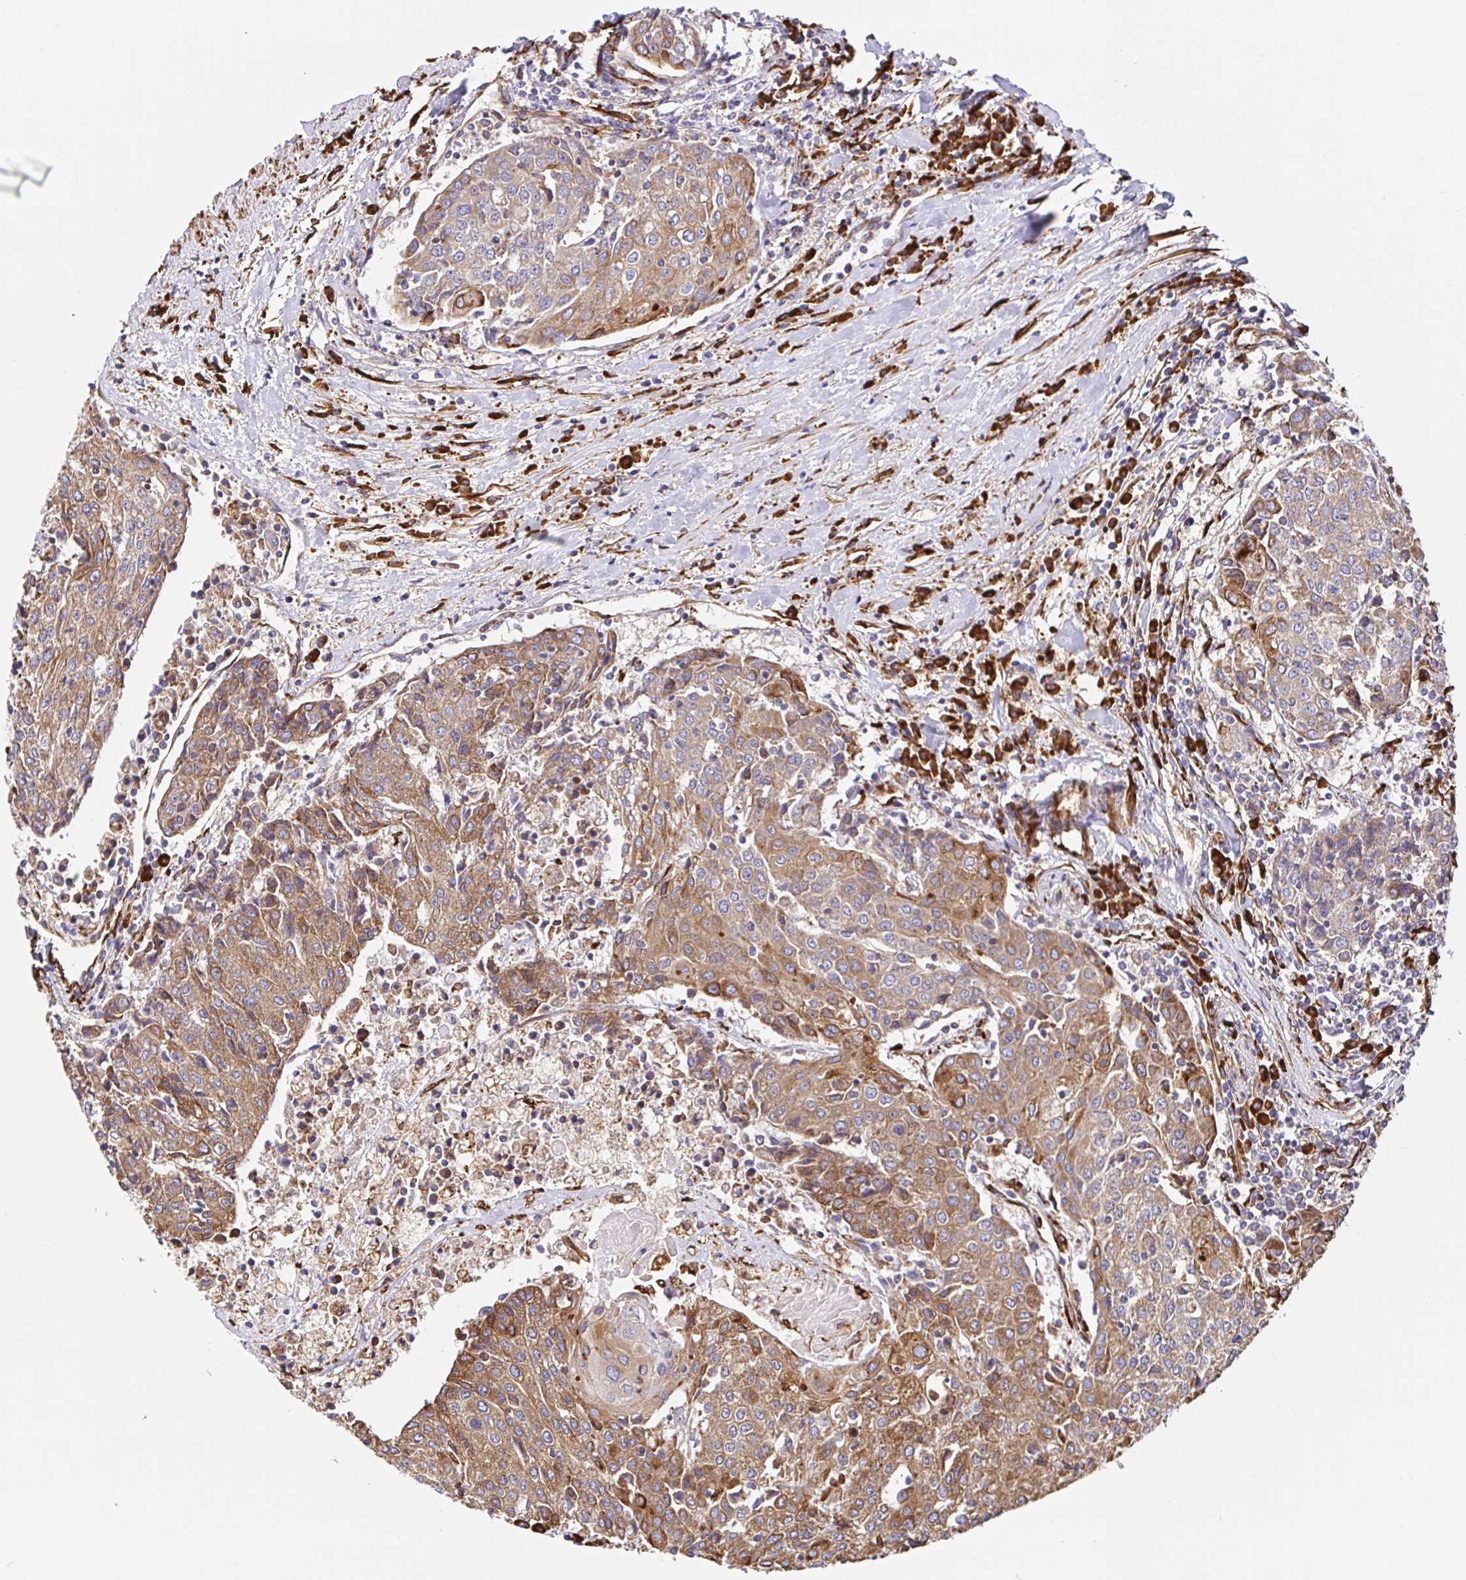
{"staining": {"intensity": "moderate", "quantity": ">75%", "location": "cytoplasmic/membranous"}, "tissue": "urothelial cancer", "cell_type": "Tumor cells", "image_type": "cancer", "snomed": [{"axis": "morphology", "description": "Urothelial carcinoma, High grade"}, {"axis": "topography", "description": "Urinary bladder"}], "caption": "Moderate cytoplasmic/membranous positivity for a protein is identified in about >75% of tumor cells of urothelial cancer using immunohistochemistry (IHC).", "gene": "MAOA", "patient": {"sex": "female", "age": 85}}